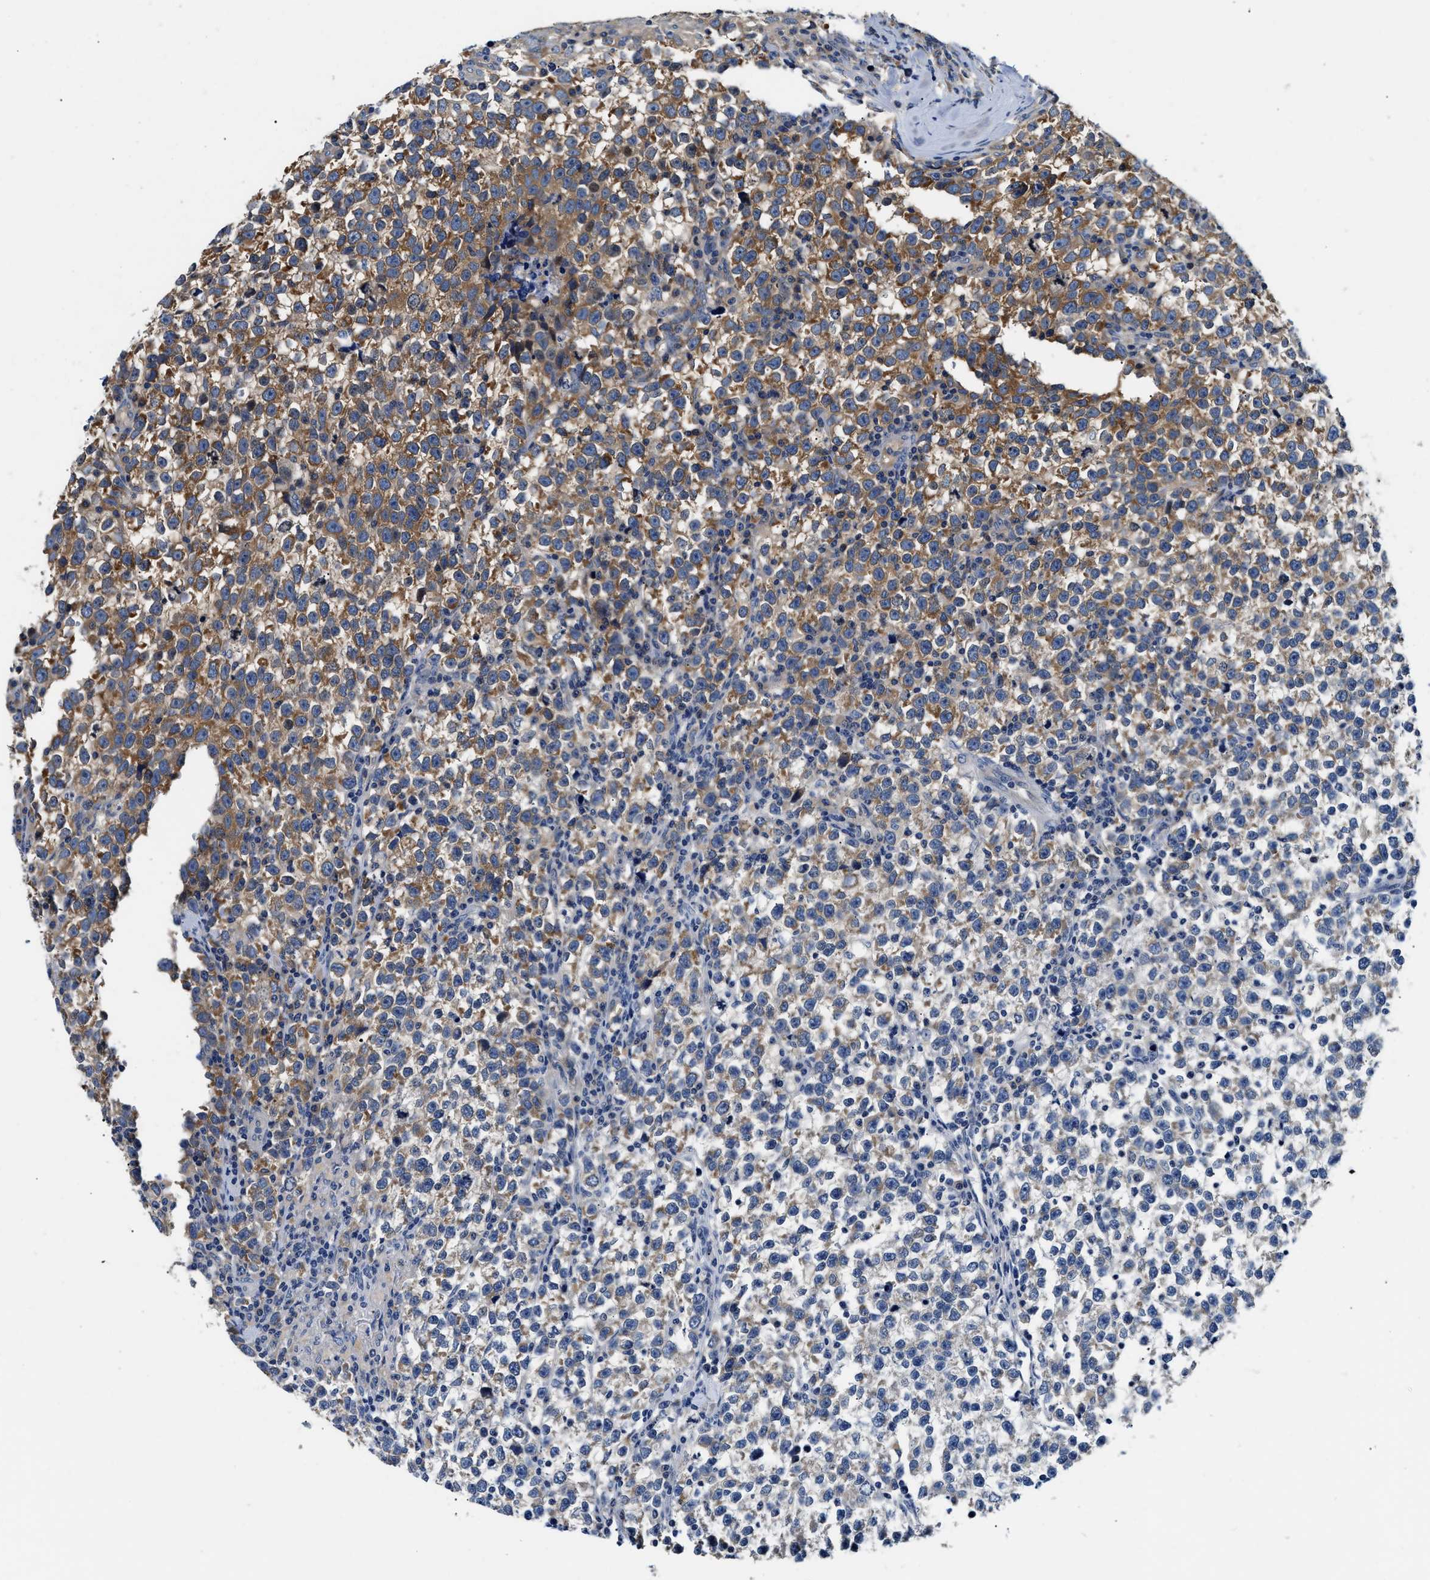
{"staining": {"intensity": "moderate", "quantity": "25%-75%", "location": "cytoplasmic/membranous"}, "tissue": "testis cancer", "cell_type": "Tumor cells", "image_type": "cancer", "snomed": [{"axis": "morphology", "description": "Normal tissue, NOS"}, {"axis": "morphology", "description": "Seminoma, NOS"}, {"axis": "topography", "description": "Testis"}], "caption": "Brown immunohistochemical staining in human testis seminoma displays moderate cytoplasmic/membranous staining in about 25%-75% of tumor cells.", "gene": "FAM185A", "patient": {"sex": "male", "age": 43}}